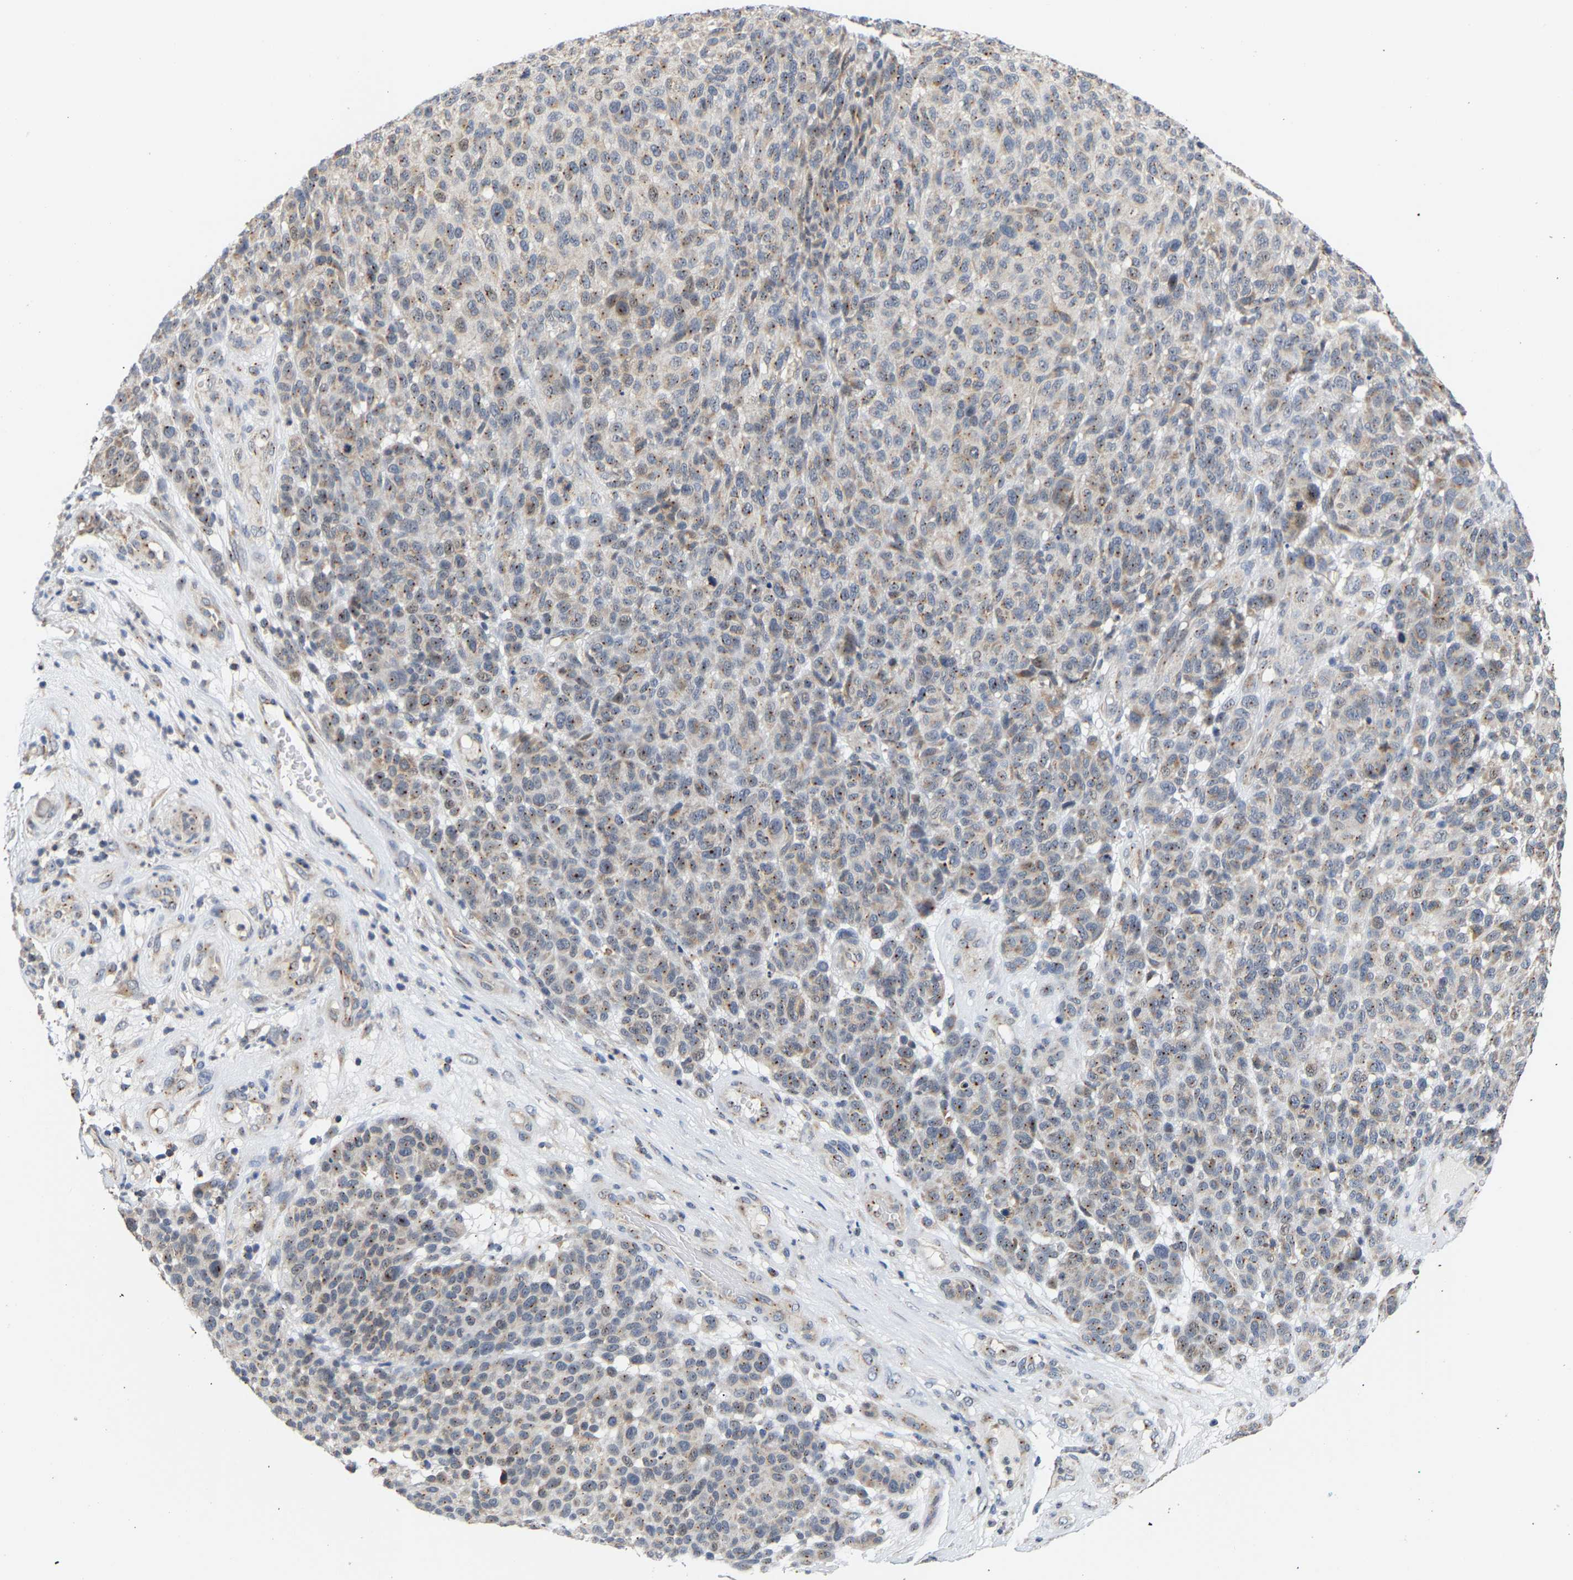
{"staining": {"intensity": "moderate", "quantity": ">75%", "location": "cytoplasmic/membranous"}, "tissue": "melanoma", "cell_type": "Tumor cells", "image_type": "cancer", "snomed": [{"axis": "morphology", "description": "Malignant melanoma, NOS"}, {"axis": "topography", "description": "Skin"}], "caption": "Malignant melanoma tissue reveals moderate cytoplasmic/membranous positivity in about >75% of tumor cells, visualized by immunohistochemistry.", "gene": "PCNT", "patient": {"sex": "male", "age": 59}}